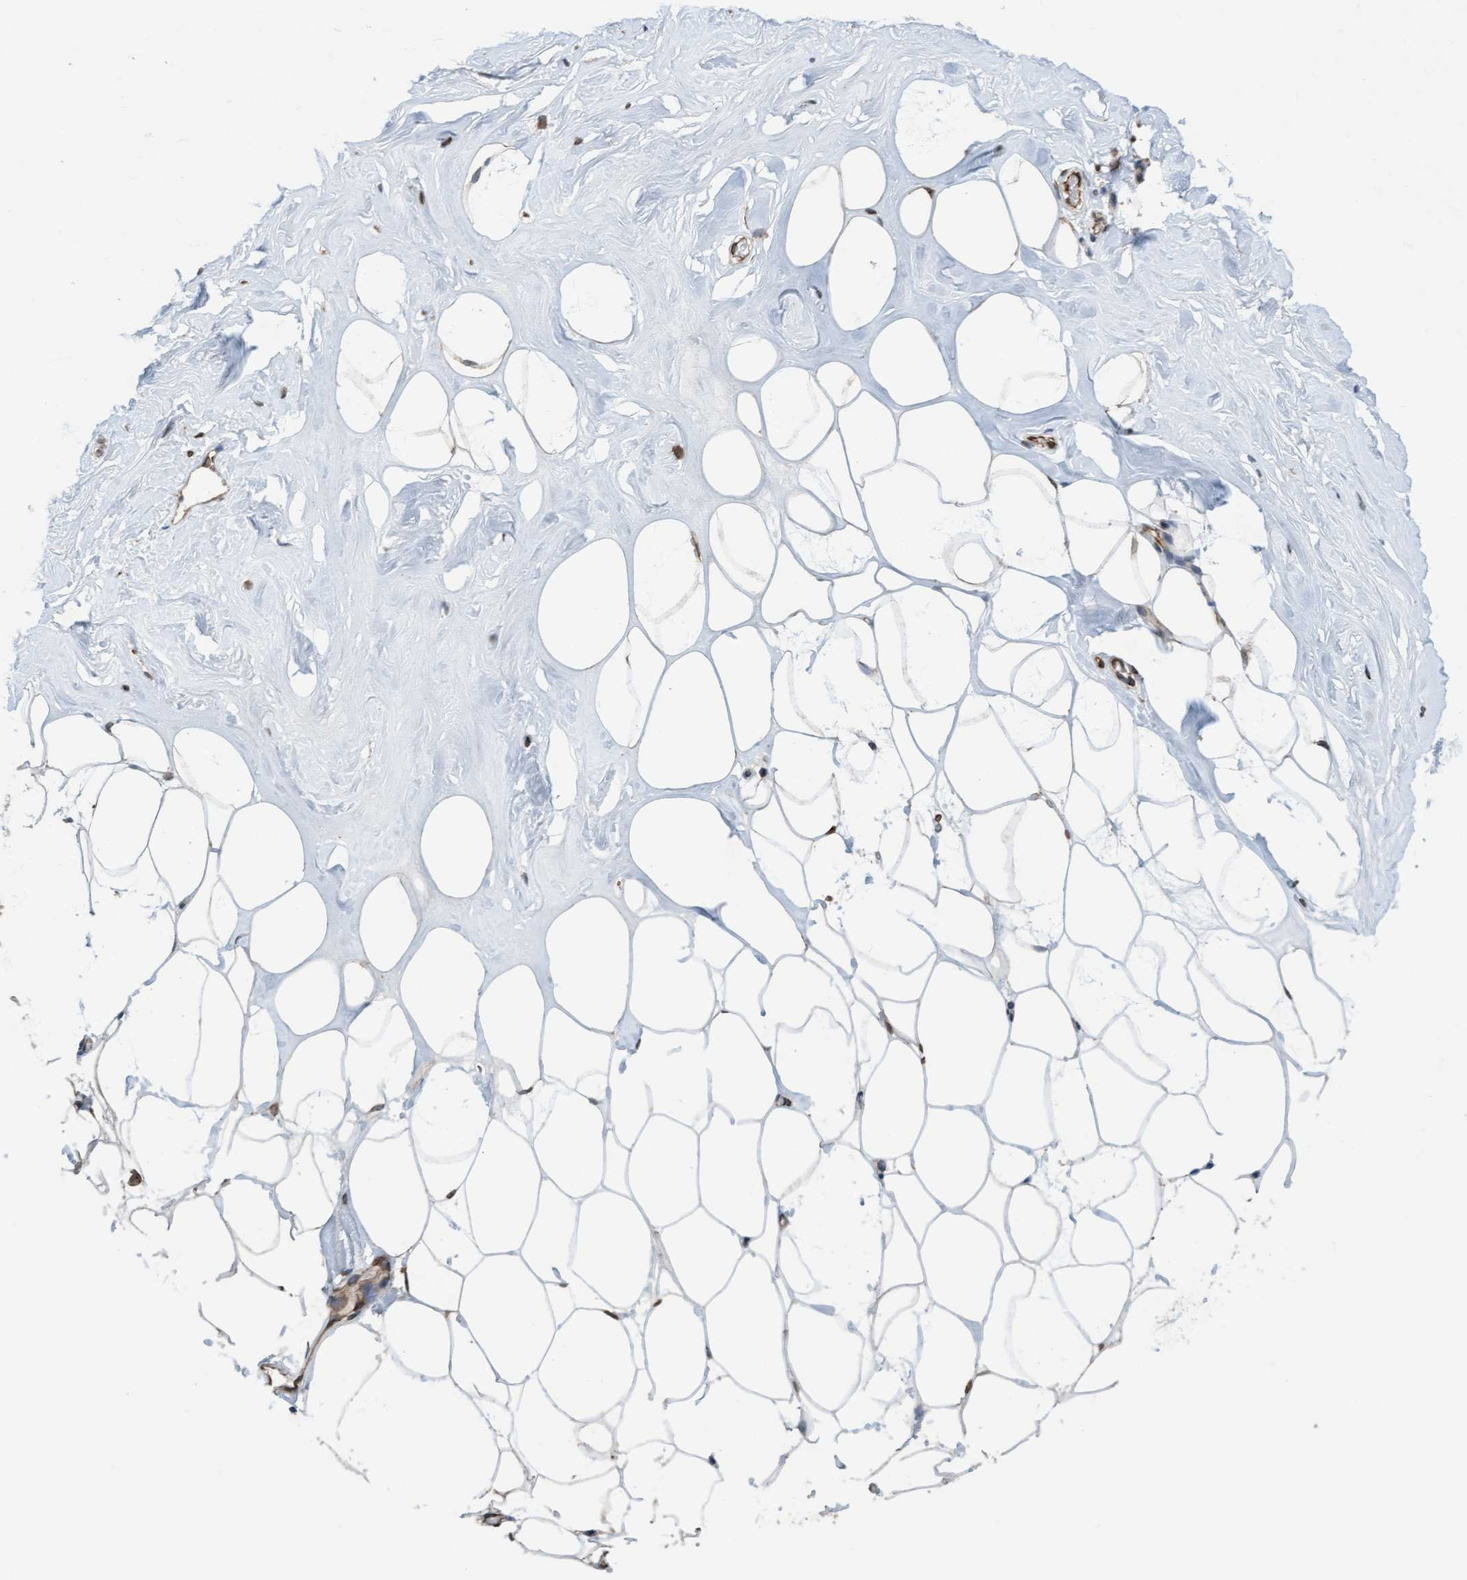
{"staining": {"intensity": "moderate", "quantity": ">75%", "location": "cytoplasmic/membranous"}, "tissue": "adipose tissue", "cell_type": "Adipocytes", "image_type": "normal", "snomed": [{"axis": "morphology", "description": "Normal tissue, NOS"}, {"axis": "morphology", "description": "Fibrosis, NOS"}, {"axis": "topography", "description": "Breast"}, {"axis": "topography", "description": "Adipose tissue"}], "caption": "Protein staining of normal adipose tissue shows moderate cytoplasmic/membranous expression in approximately >75% of adipocytes.", "gene": "MRPS23", "patient": {"sex": "female", "age": 39}}